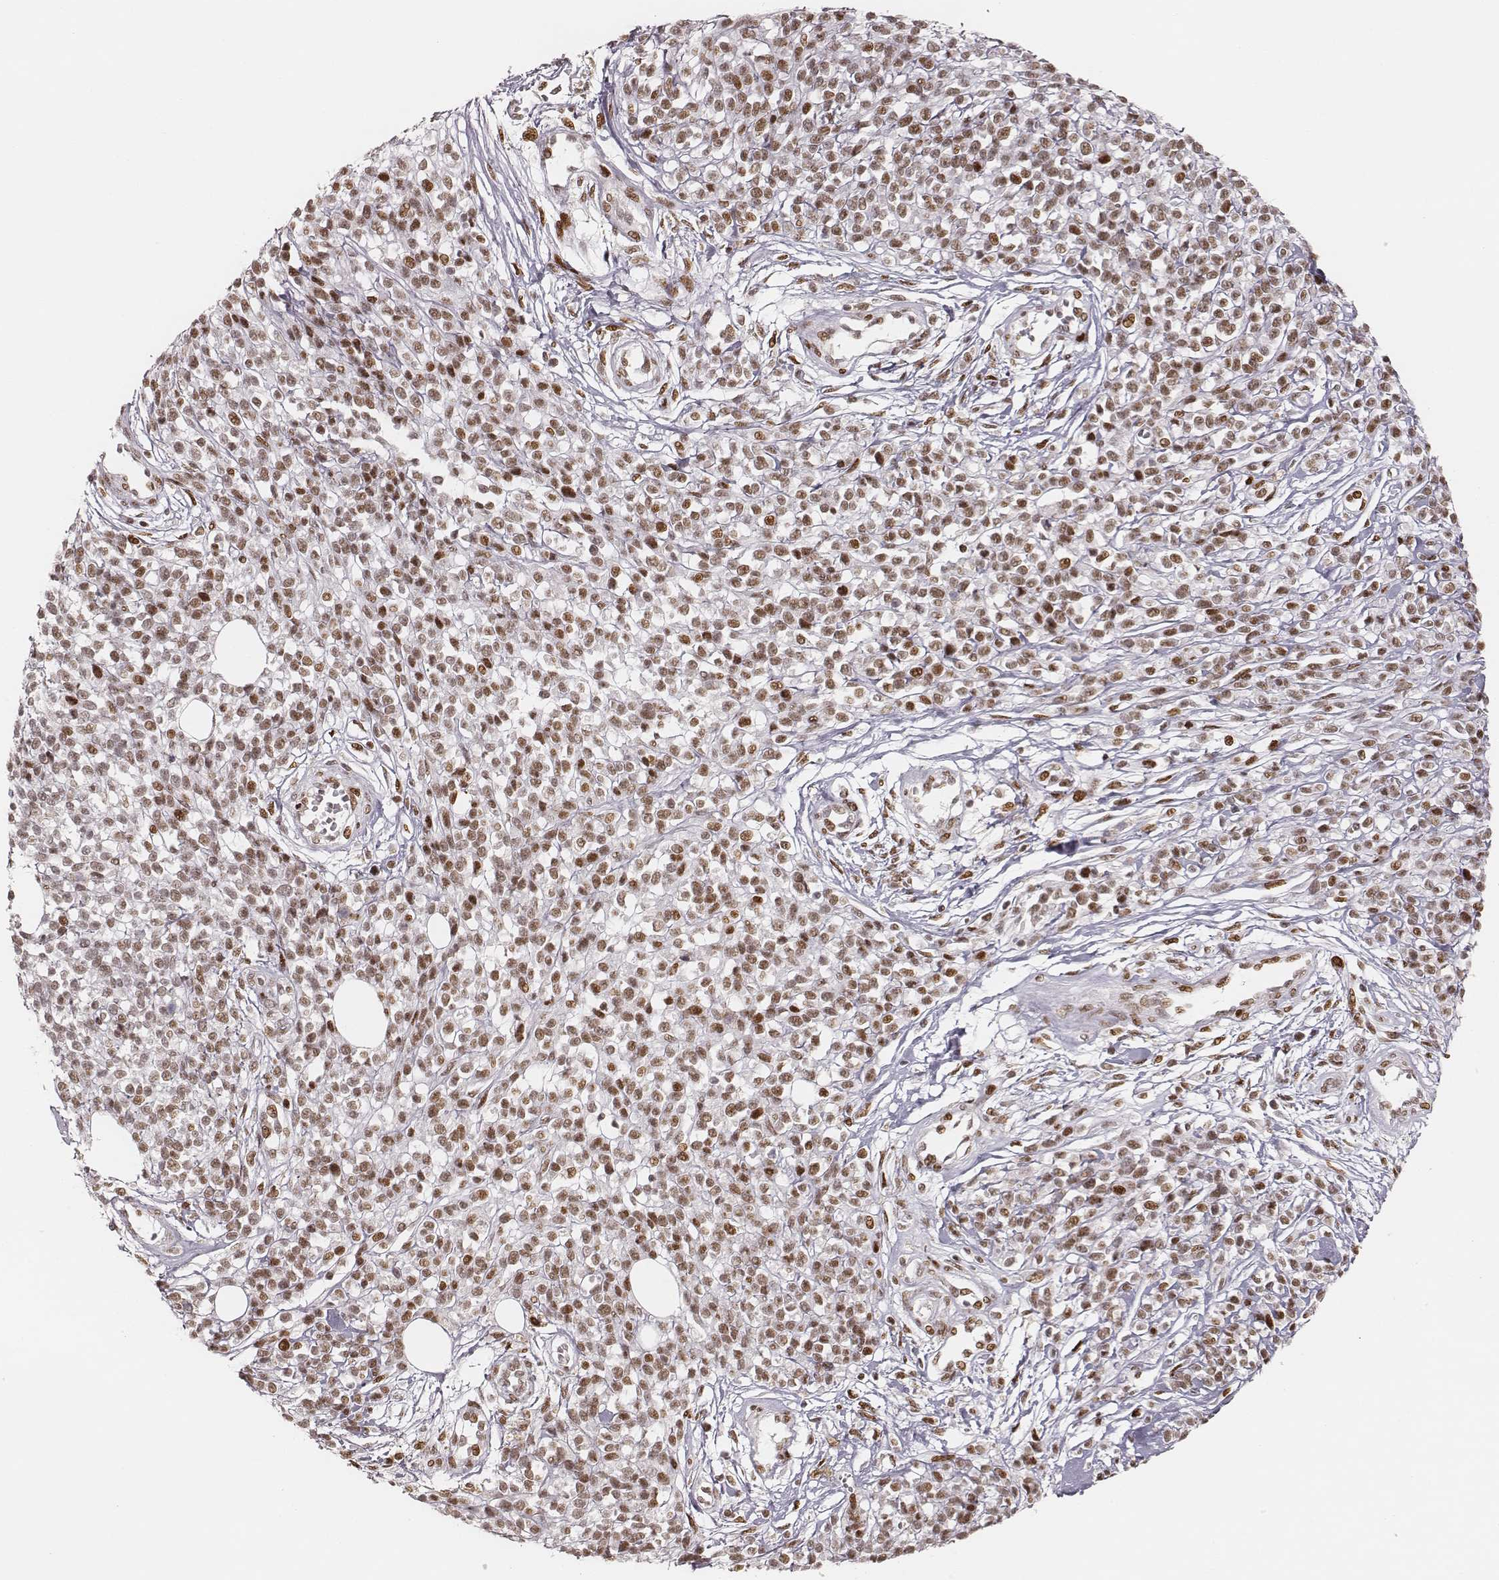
{"staining": {"intensity": "moderate", "quantity": ">75%", "location": "nuclear"}, "tissue": "melanoma", "cell_type": "Tumor cells", "image_type": "cancer", "snomed": [{"axis": "morphology", "description": "Malignant melanoma, NOS"}, {"axis": "topography", "description": "Skin"}, {"axis": "topography", "description": "Skin of trunk"}], "caption": "Brown immunohistochemical staining in melanoma exhibits moderate nuclear staining in about >75% of tumor cells. (Stains: DAB (3,3'-diaminobenzidine) in brown, nuclei in blue, Microscopy: brightfield microscopy at high magnification).", "gene": "HNRNPC", "patient": {"sex": "male", "age": 74}}